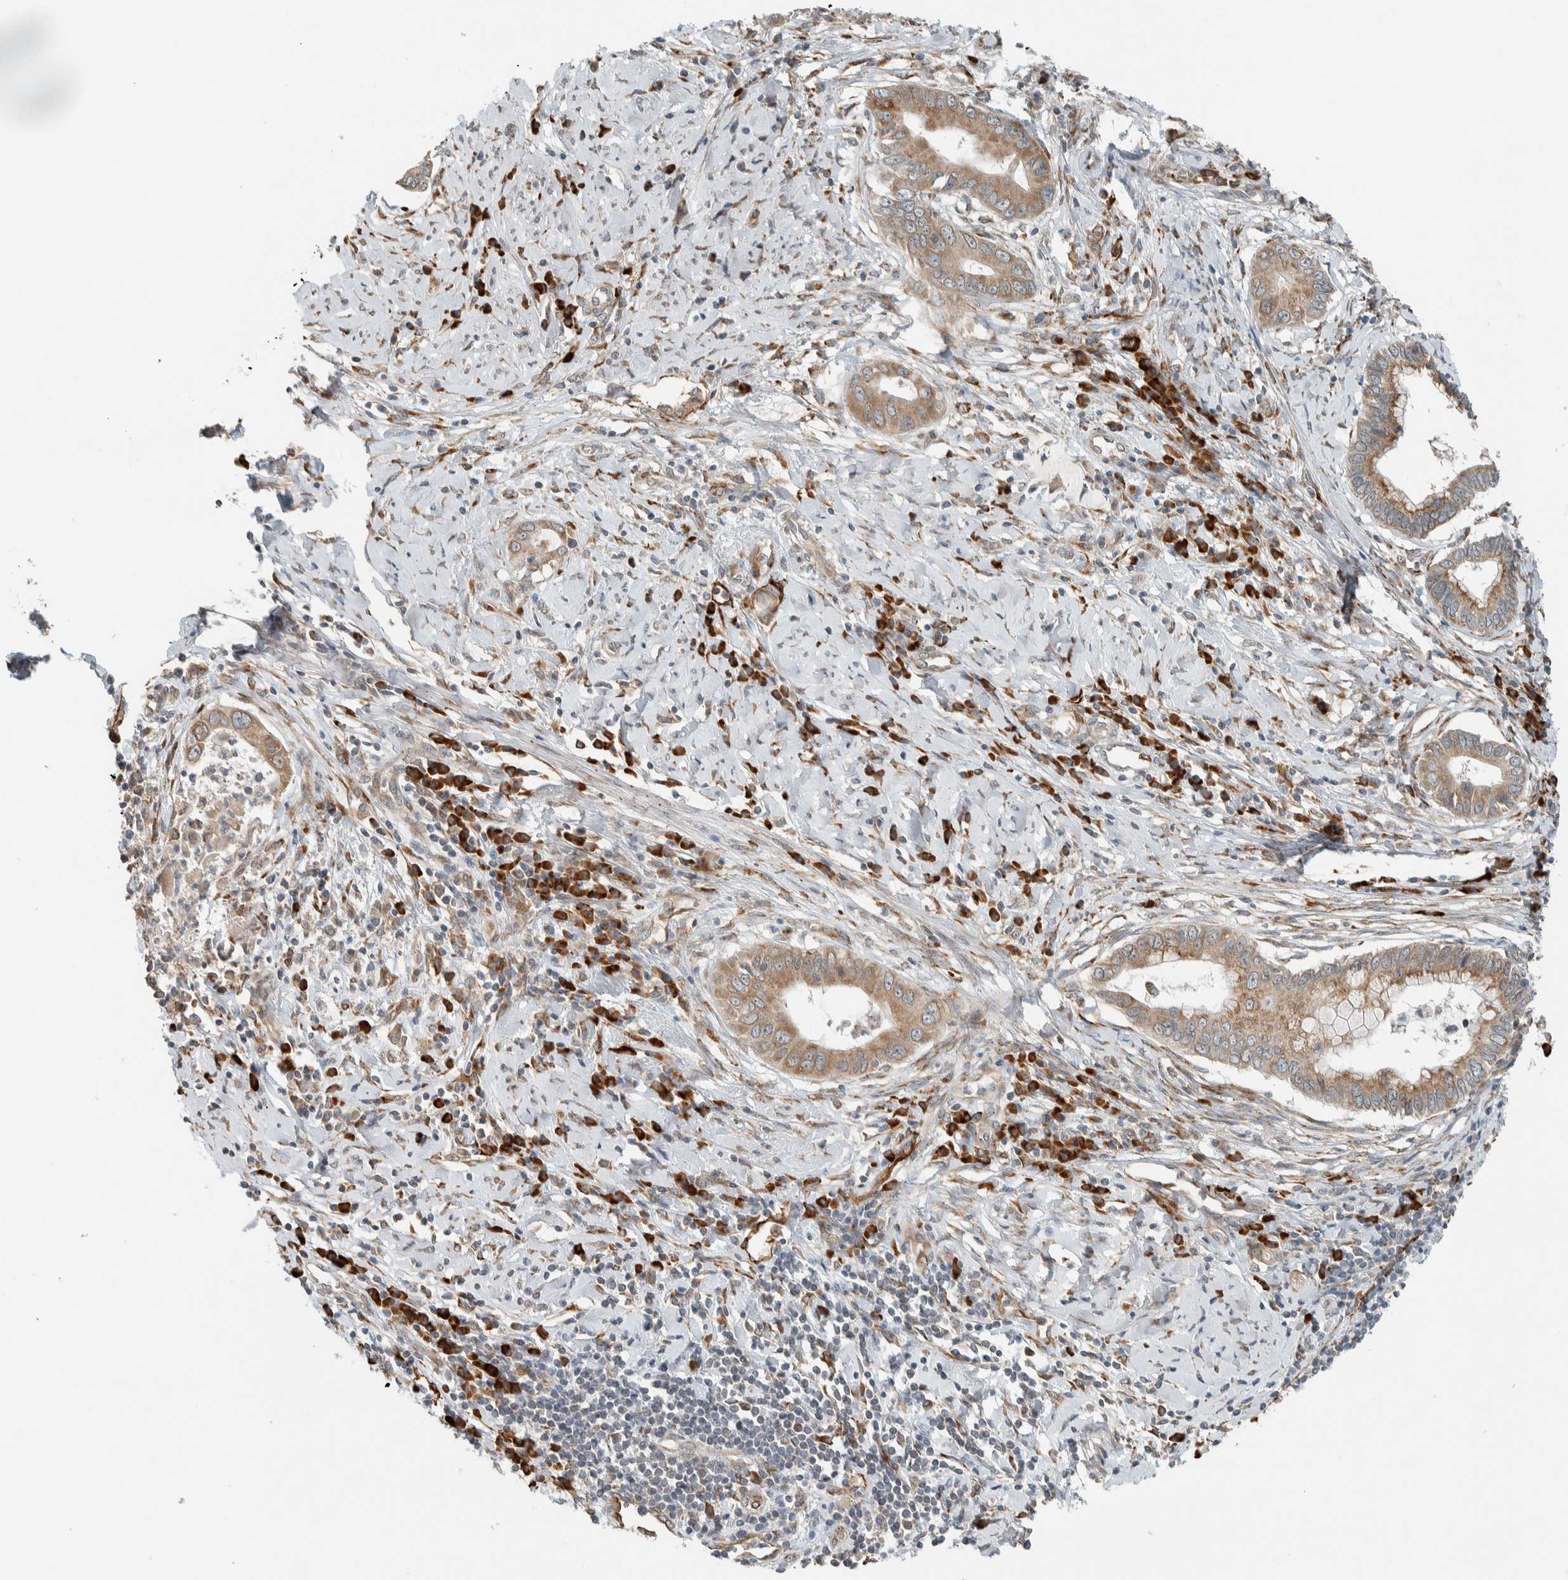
{"staining": {"intensity": "moderate", "quantity": ">75%", "location": "cytoplasmic/membranous"}, "tissue": "cervical cancer", "cell_type": "Tumor cells", "image_type": "cancer", "snomed": [{"axis": "morphology", "description": "Adenocarcinoma, NOS"}, {"axis": "topography", "description": "Cervix"}], "caption": "Approximately >75% of tumor cells in human cervical adenocarcinoma display moderate cytoplasmic/membranous protein expression as visualized by brown immunohistochemical staining.", "gene": "CTBP2", "patient": {"sex": "female", "age": 44}}